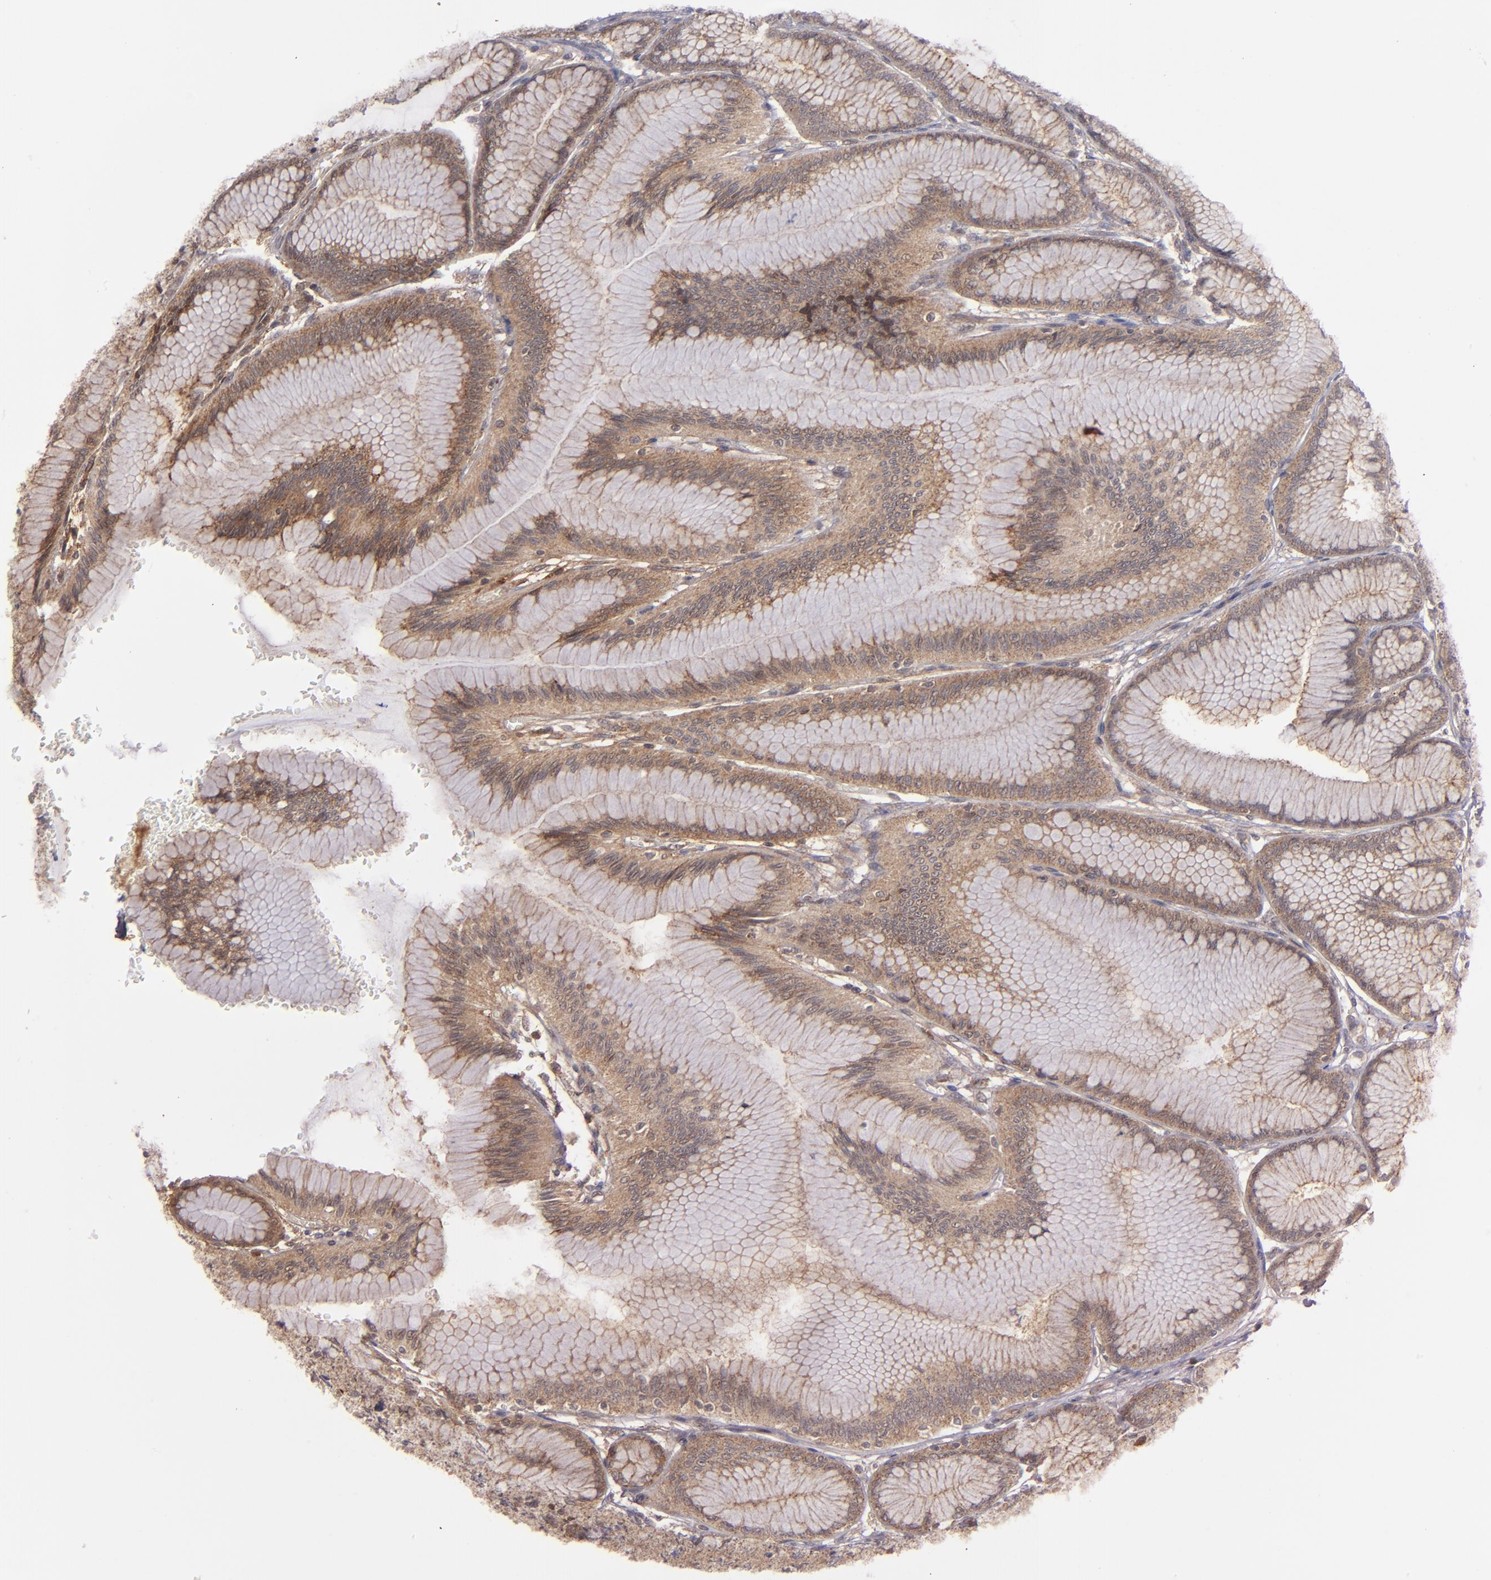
{"staining": {"intensity": "moderate", "quantity": ">75%", "location": "cytoplasmic/membranous"}, "tissue": "stomach", "cell_type": "Glandular cells", "image_type": "normal", "snomed": [{"axis": "morphology", "description": "Normal tissue, NOS"}, {"axis": "morphology", "description": "Adenocarcinoma, NOS"}, {"axis": "topography", "description": "Stomach"}, {"axis": "topography", "description": "Stomach, lower"}], "caption": "A high-resolution histopathology image shows immunohistochemistry staining of normal stomach, which demonstrates moderate cytoplasmic/membranous positivity in about >75% of glandular cells.", "gene": "ZFYVE1", "patient": {"sex": "female", "age": 65}}